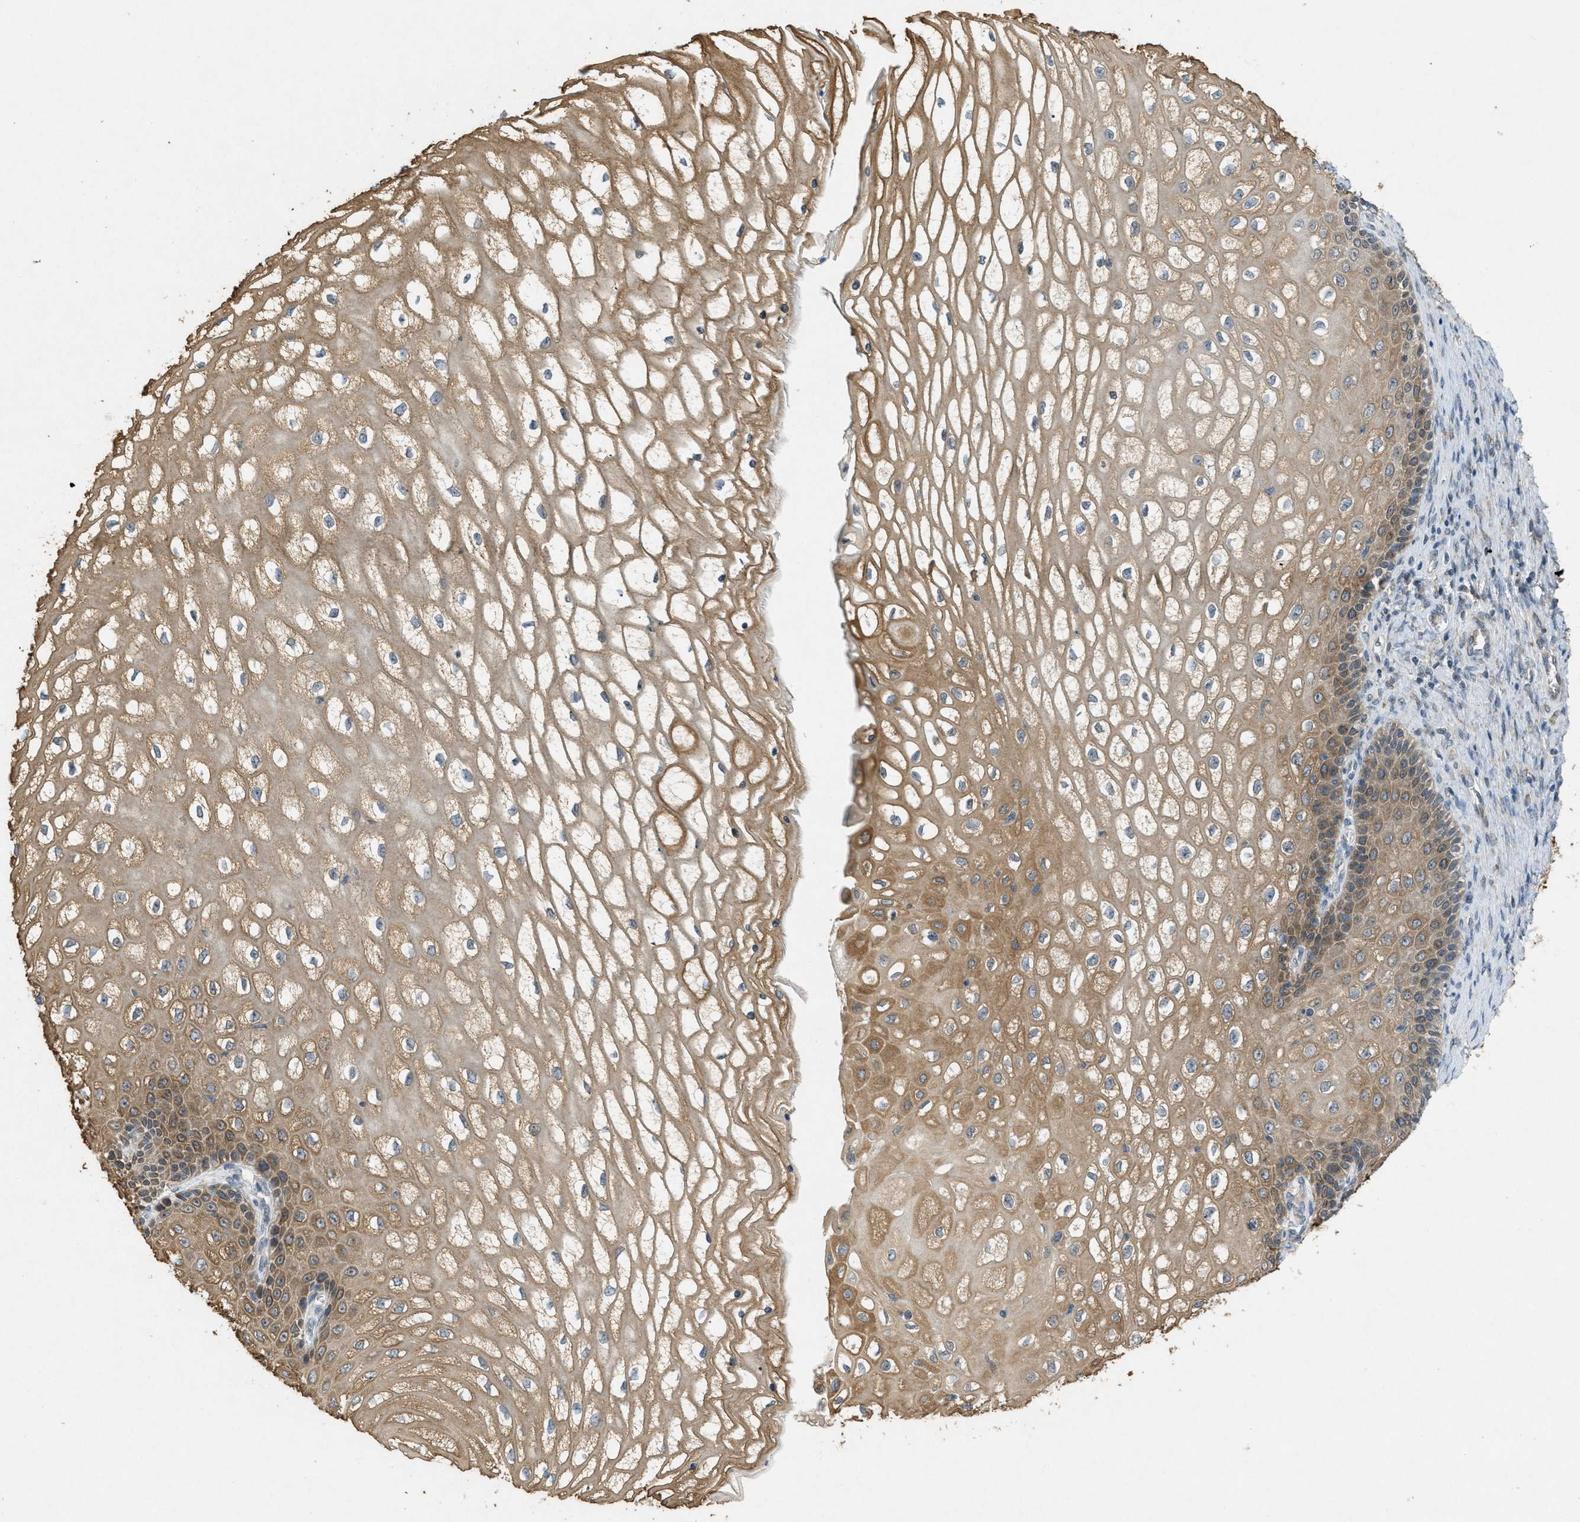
{"staining": {"intensity": "moderate", "quantity": ">75%", "location": "cytoplasmic/membranous"}, "tissue": "cervical cancer", "cell_type": "Tumor cells", "image_type": "cancer", "snomed": [{"axis": "morphology", "description": "Adenocarcinoma, NOS"}, {"axis": "topography", "description": "Cervix"}], "caption": "Moderate cytoplasmic/membranous protein staining is seen in approximately >75% of tumor cells in cervical cancer. The protein is shown in brown color, while the nuclei are stained blue.", "gene": "SIGMAR1", "patient": {"sex": "female", "age": 44}}